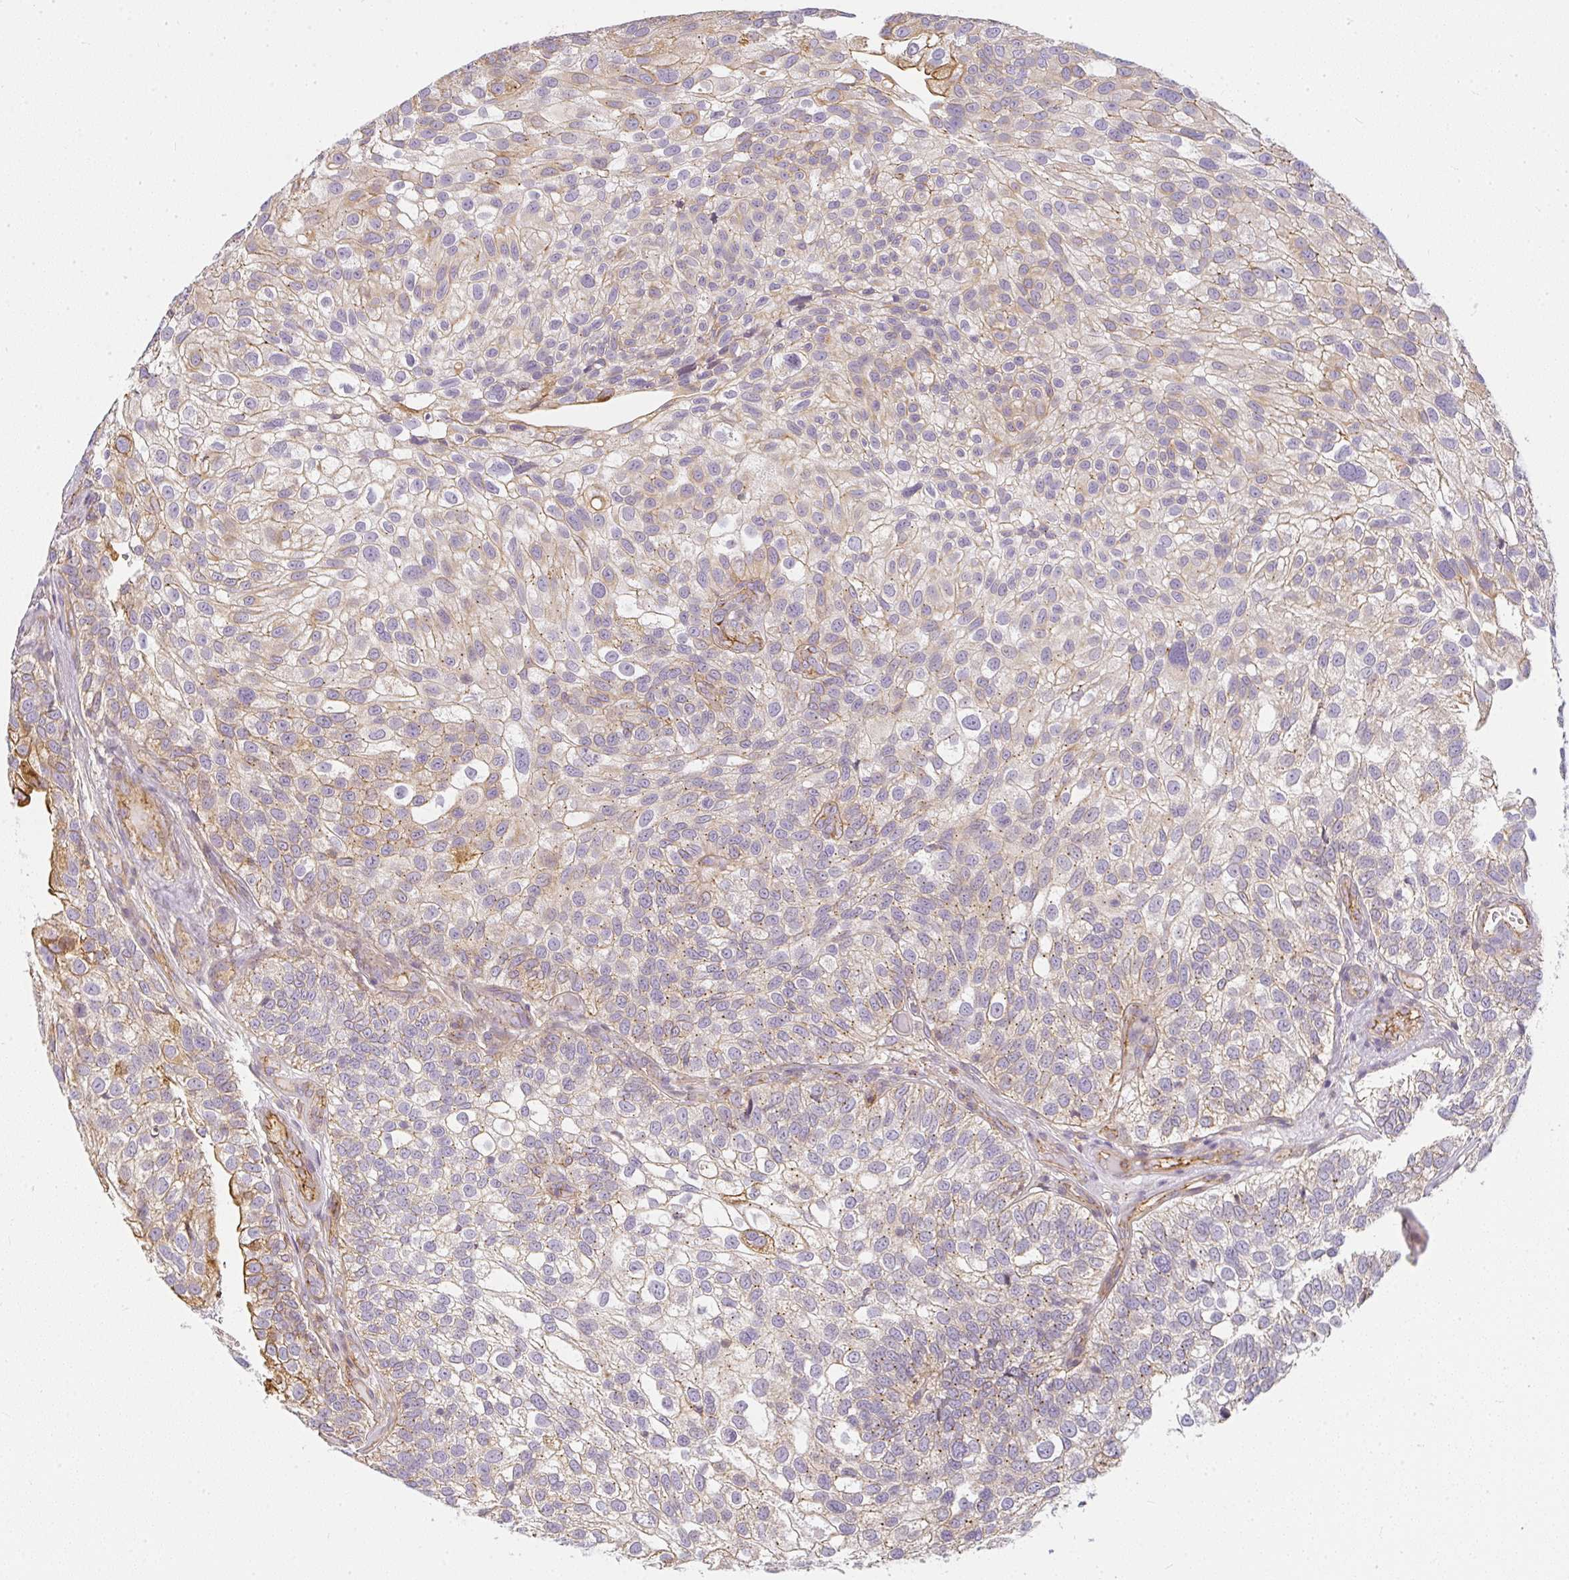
{"staining": {"intensity": "weak", "quantity": "25%-75%", "location": "cytoplasmic/membranous"}, "tissue": "urothelial cancer", "cell_type": "Tumor cells", "image_type": "cancer", "snomed": [{"axis": "morphology", "description": "Urothelial carcinoma, NOS"}, {"axis": "topography", "description": "Urinary bladder"}], "caption": "Immunohistochemistry staining of urothelial cancer, which shows low levels of weak cytoplasmic/membranous positivity in approximately 25%-75% of tumor cells indicating weak cytoplasmic/membranous protein positivity. The staining was performed using DAB (brown) for protein detection and nuclei were counterstained in hematoxylin (blue).", "gene": "SULF1", "patient": {"sex": "male", "age": 87}}